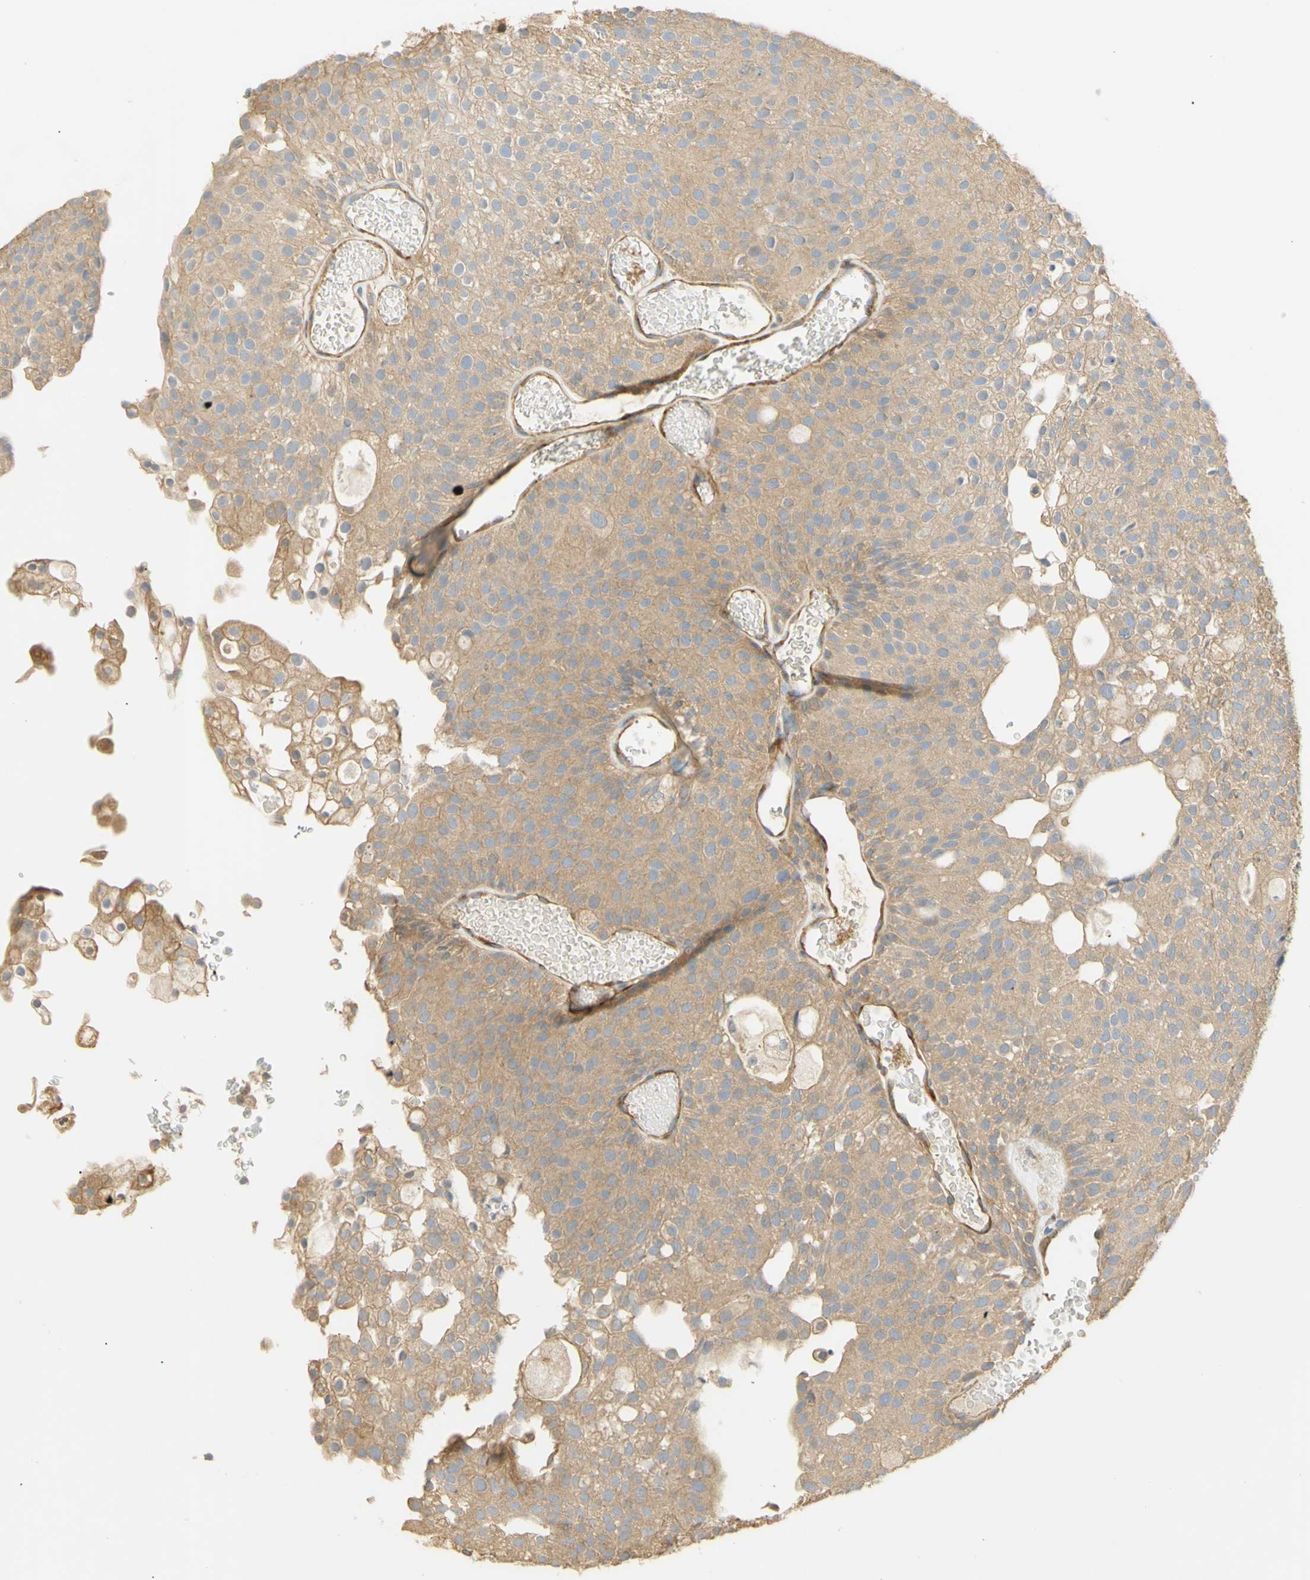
{"staining": {"intensity": "weak", "quantity": ">75%", "location": "cytoplasmic/membranous"}, "tissue": "urothelial cancer", "cell_type": "Tumor cells", "image_type": "cancer", "snomed": [{"axis": "morphology", "description": "Urothelial carcinoma, Low grade"}, {"axis": "topography", "description": "Urinary bladder"}], "caption": "Urothelial cancer stained for a protein (brown) demonstrates weak cytoplasmic/membranous positive staining in approximately >75% of tumor cells.", "gene": "KCNE4", "patient": {"sex": "male", "age": 78}}